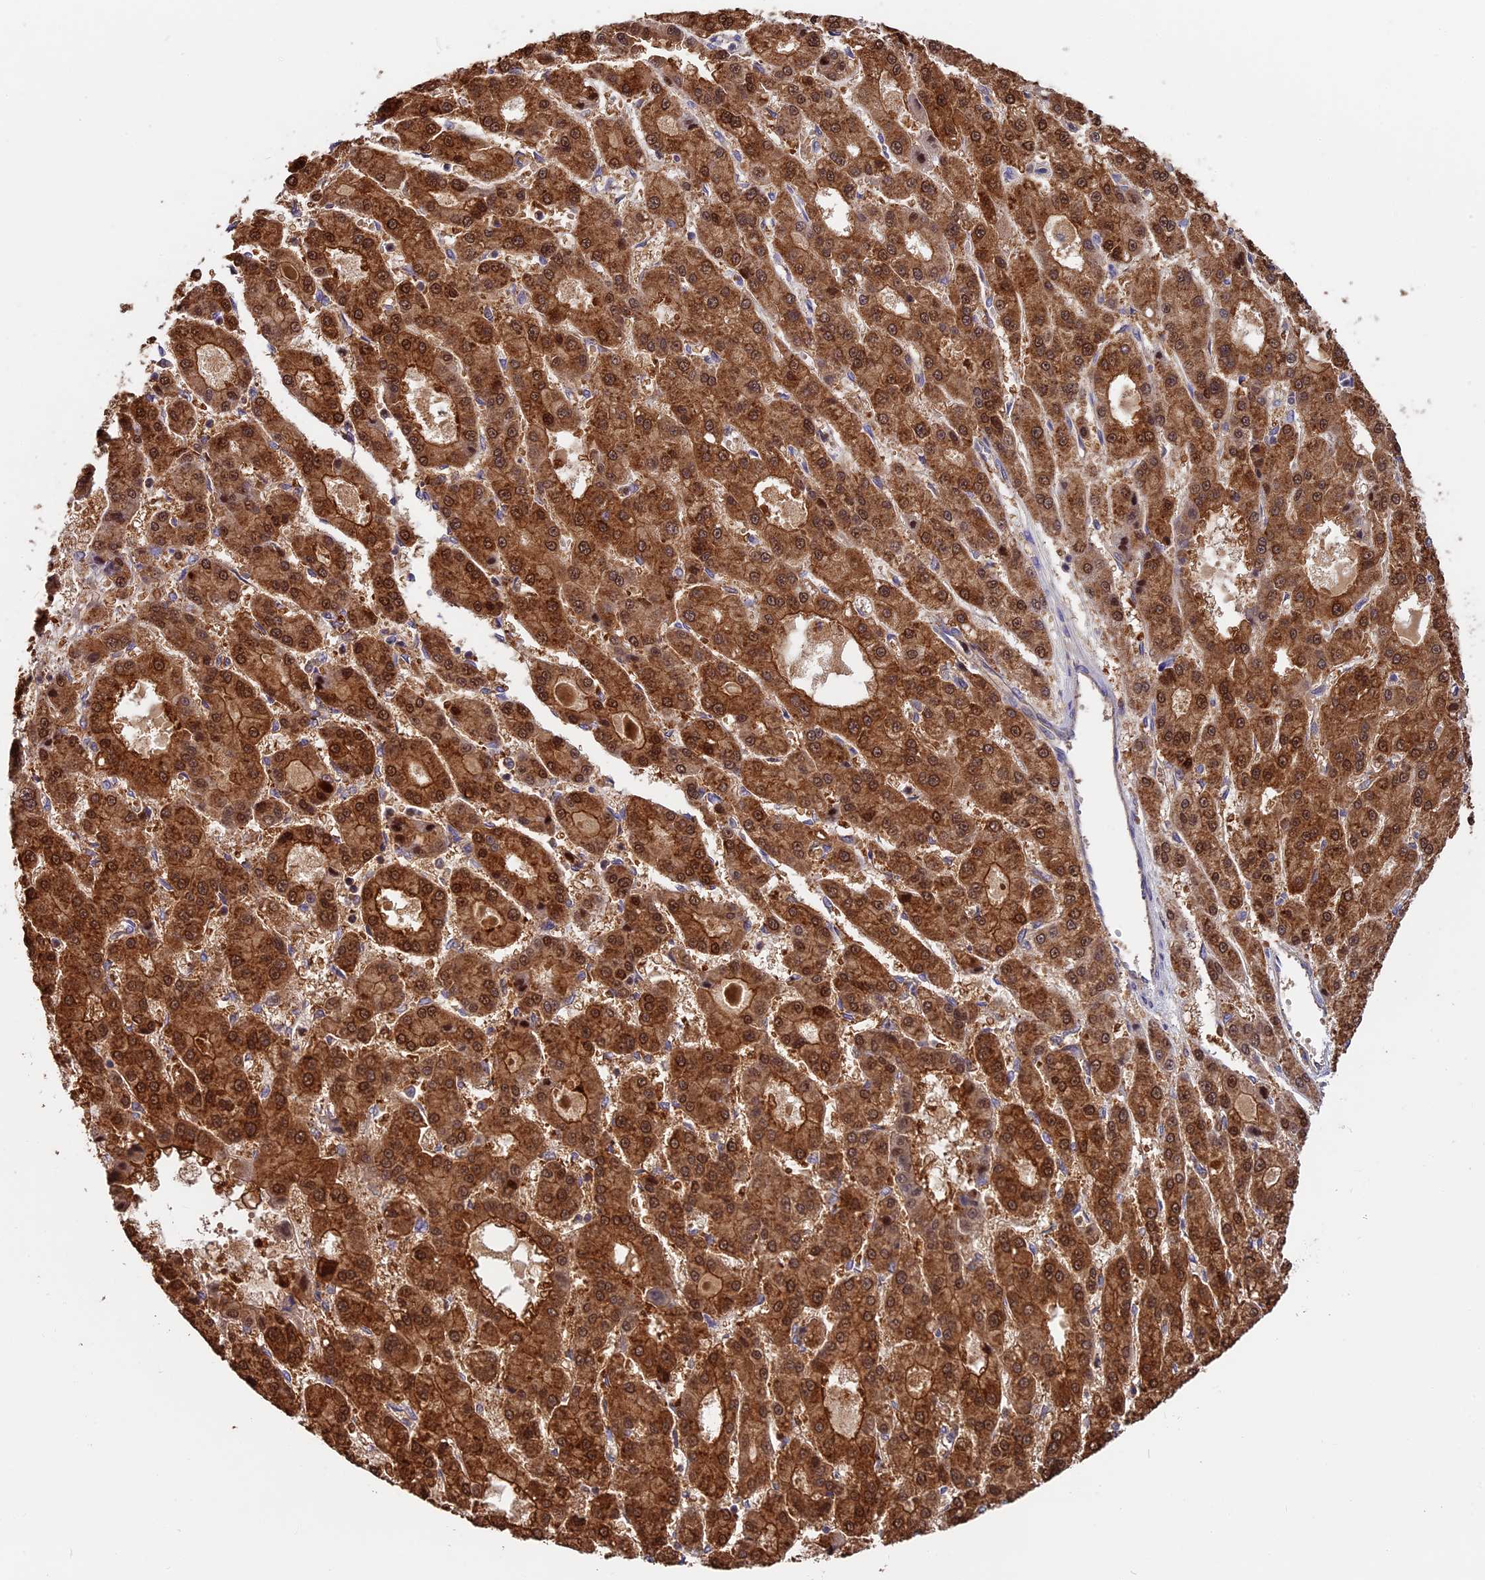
{"staining": {"intensity": "strong", "quantity": ">75%", "location": "cytoplasmic/membranous,nuclear"}, "tissue": "liver cancer", "cell_type": "Tumor cells", "image_type": "cancer", "snomed": [{"axis": "morphology", "description": "Carcinoma, Hepatocellular, NOS"}, {"axis": "topography", "description": "Liver"}], "caption": "IHC staining of liver cancer, which shows high levels of strong cytoplasmic/membranous and nuclear staining in about >75% of tumor cells indicating strong cytoplasmic/membranous and nuclear protein expression. The staining was performed using DAB (3,3'-diaminobenzidine) (brown) for protein detection and nuclei were counterstained in hematoxylin (blue).", "gene": "MYO9B", "patient": {"sex": "male", "age": 70}}